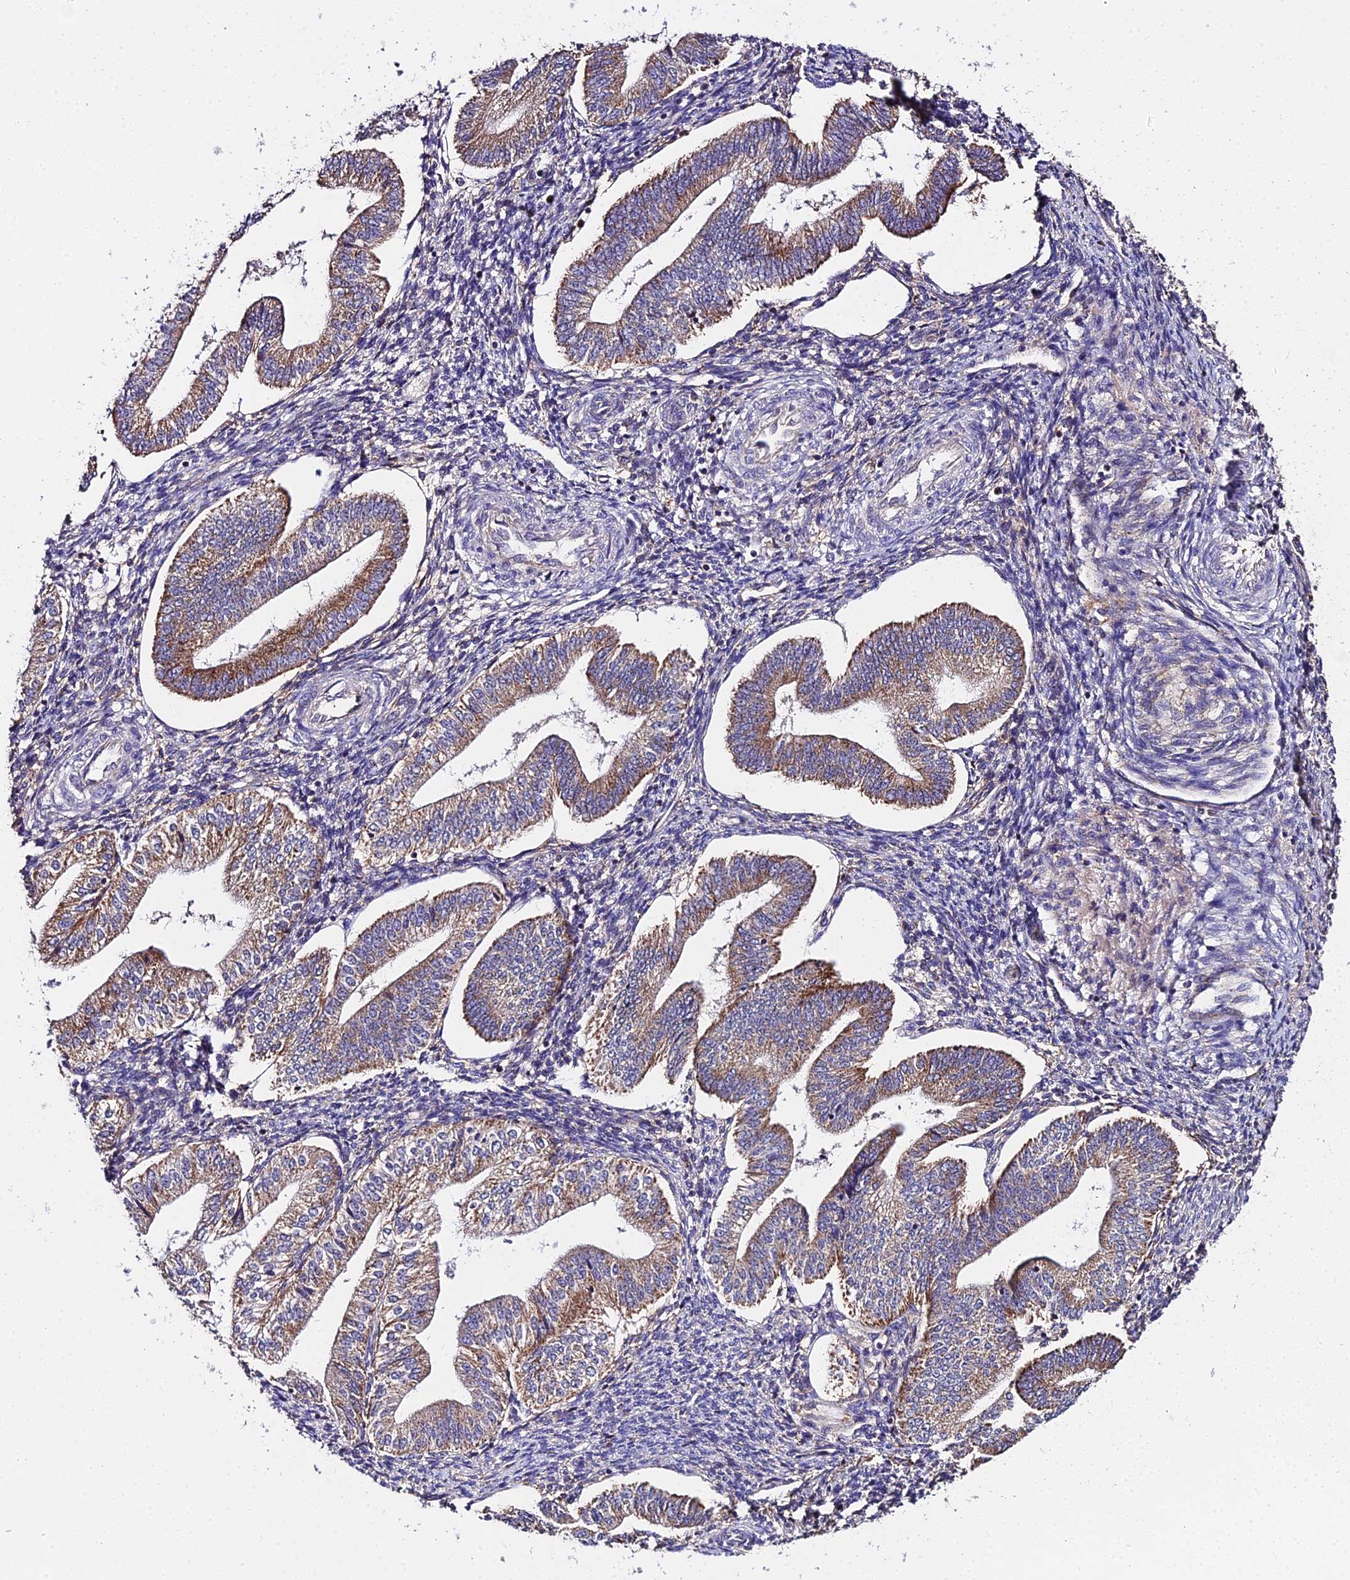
{"staining": {"intensity": "weak", "quantity": "25%-75%", "location": "cytoplasmic/membranous"}, "tissue": "endometrium", "cell_type": "Cells in endometrial stroma", "image_type": "normal", "snomed": [{"axis": "morphology", "description": "Normal tissue, NOS"}, {"axis": "topography", "description": "Endometrium"}], "caption": "This histopathology image exhibits normal endometrium stained with immunohistochemistry to label a protein in brown. The cytoplasmic/membranous of cells in endometrial stroma show weak positivity for the protein. Nuclei are counter-stained blue.", "gene": "ZBED8", "patient": {"sex": "female", "age": 34}}